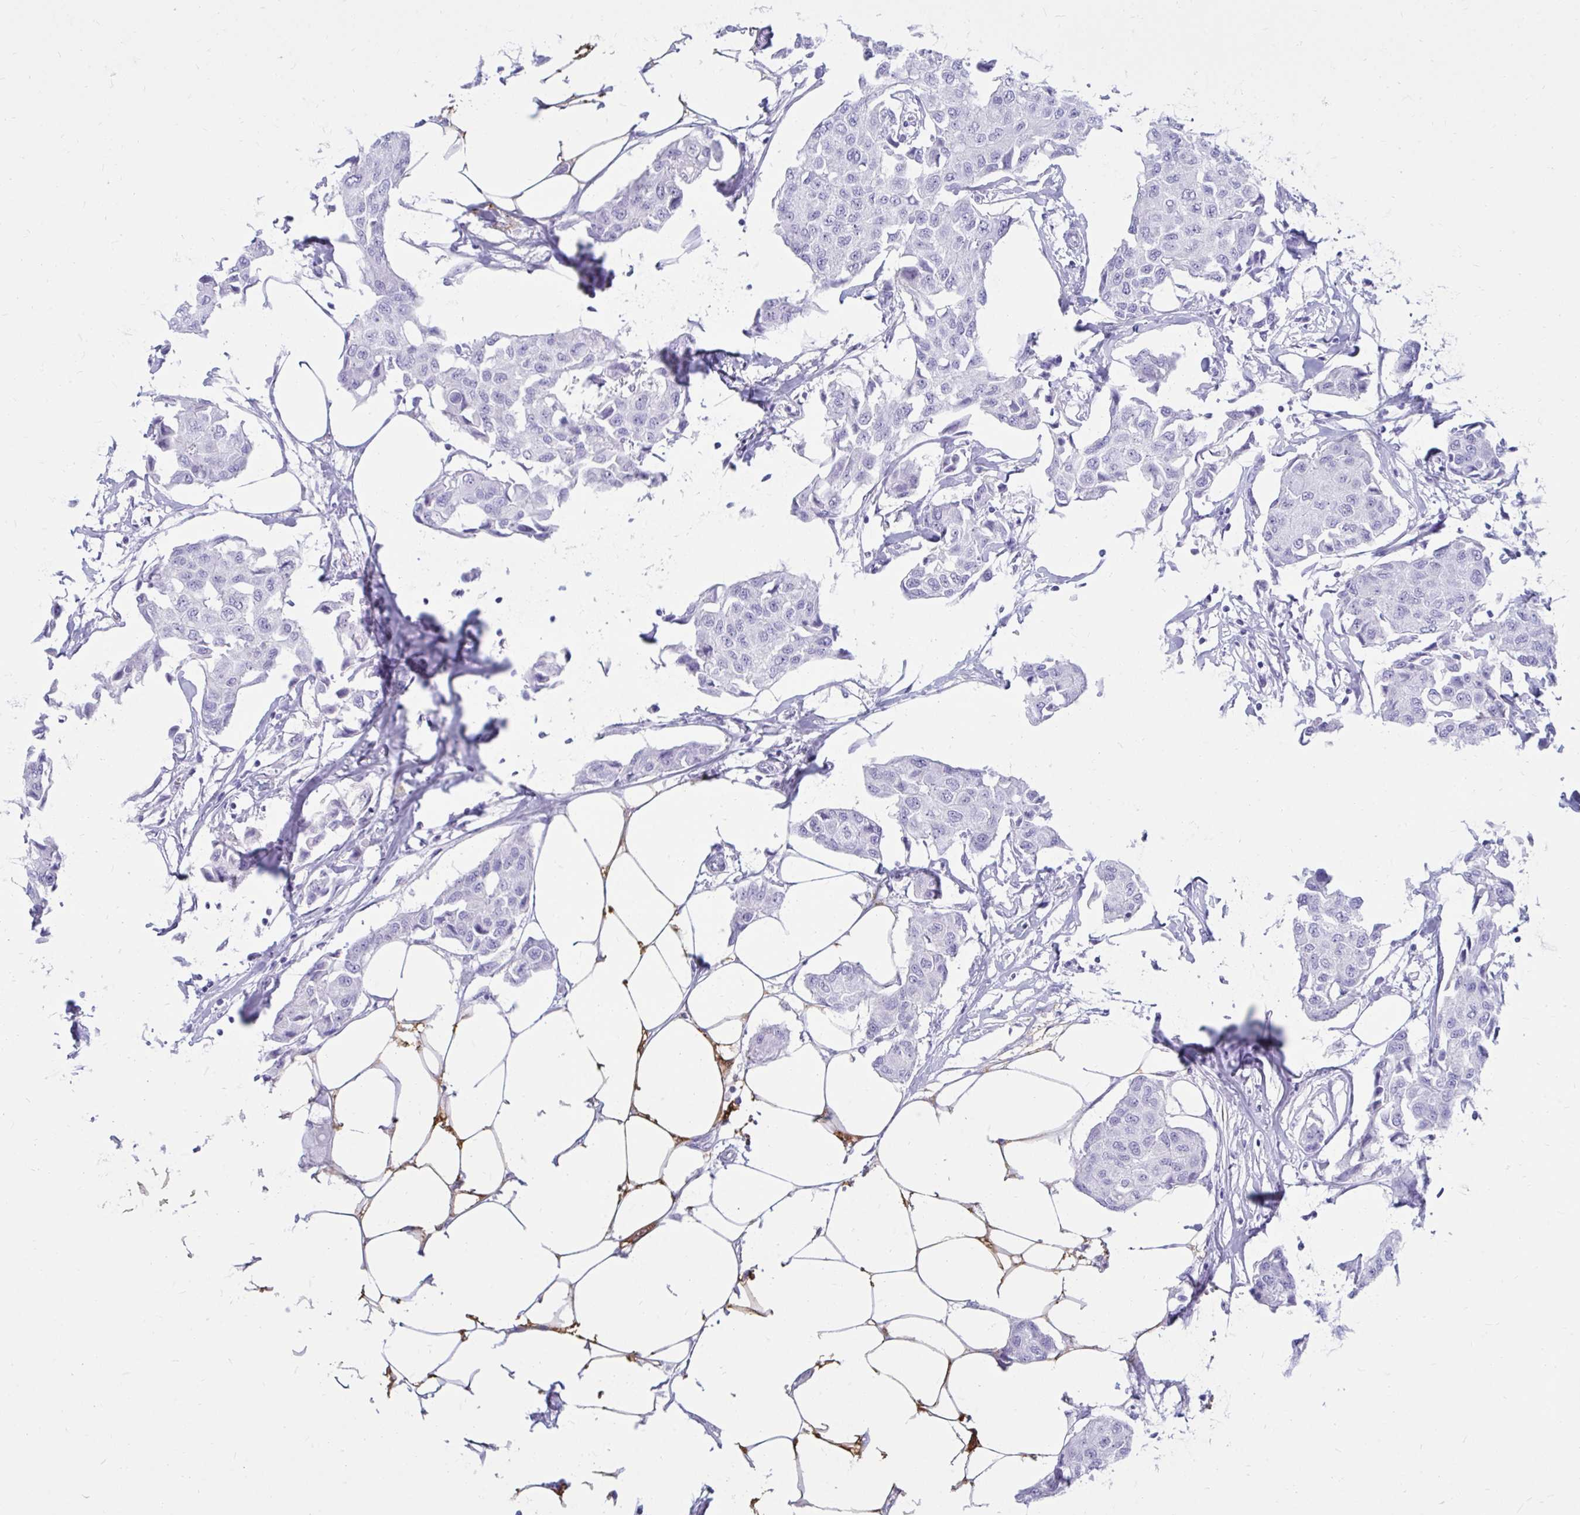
{"staining": {"intensity": "negative", "quantity": "none", "location": "none"}, "tissue": "breast cancer", "cell_type": "Tumor cells", "image_type": "cancer", "snomed": [{"axis": "morphology", "description": "Duct carcinoma"}, {"axis": "topography", "description": "Breast"}, {"axis": "topography", "description": "Lymph node"}], "caption": "IHC photomicrograph of breast infiltrating ductal carcinoma stained for a protein (brown), which exhibits no staining in tumor cells.", "gene": "OR10R2", "patient": {"sex": "female", "age": 80}}